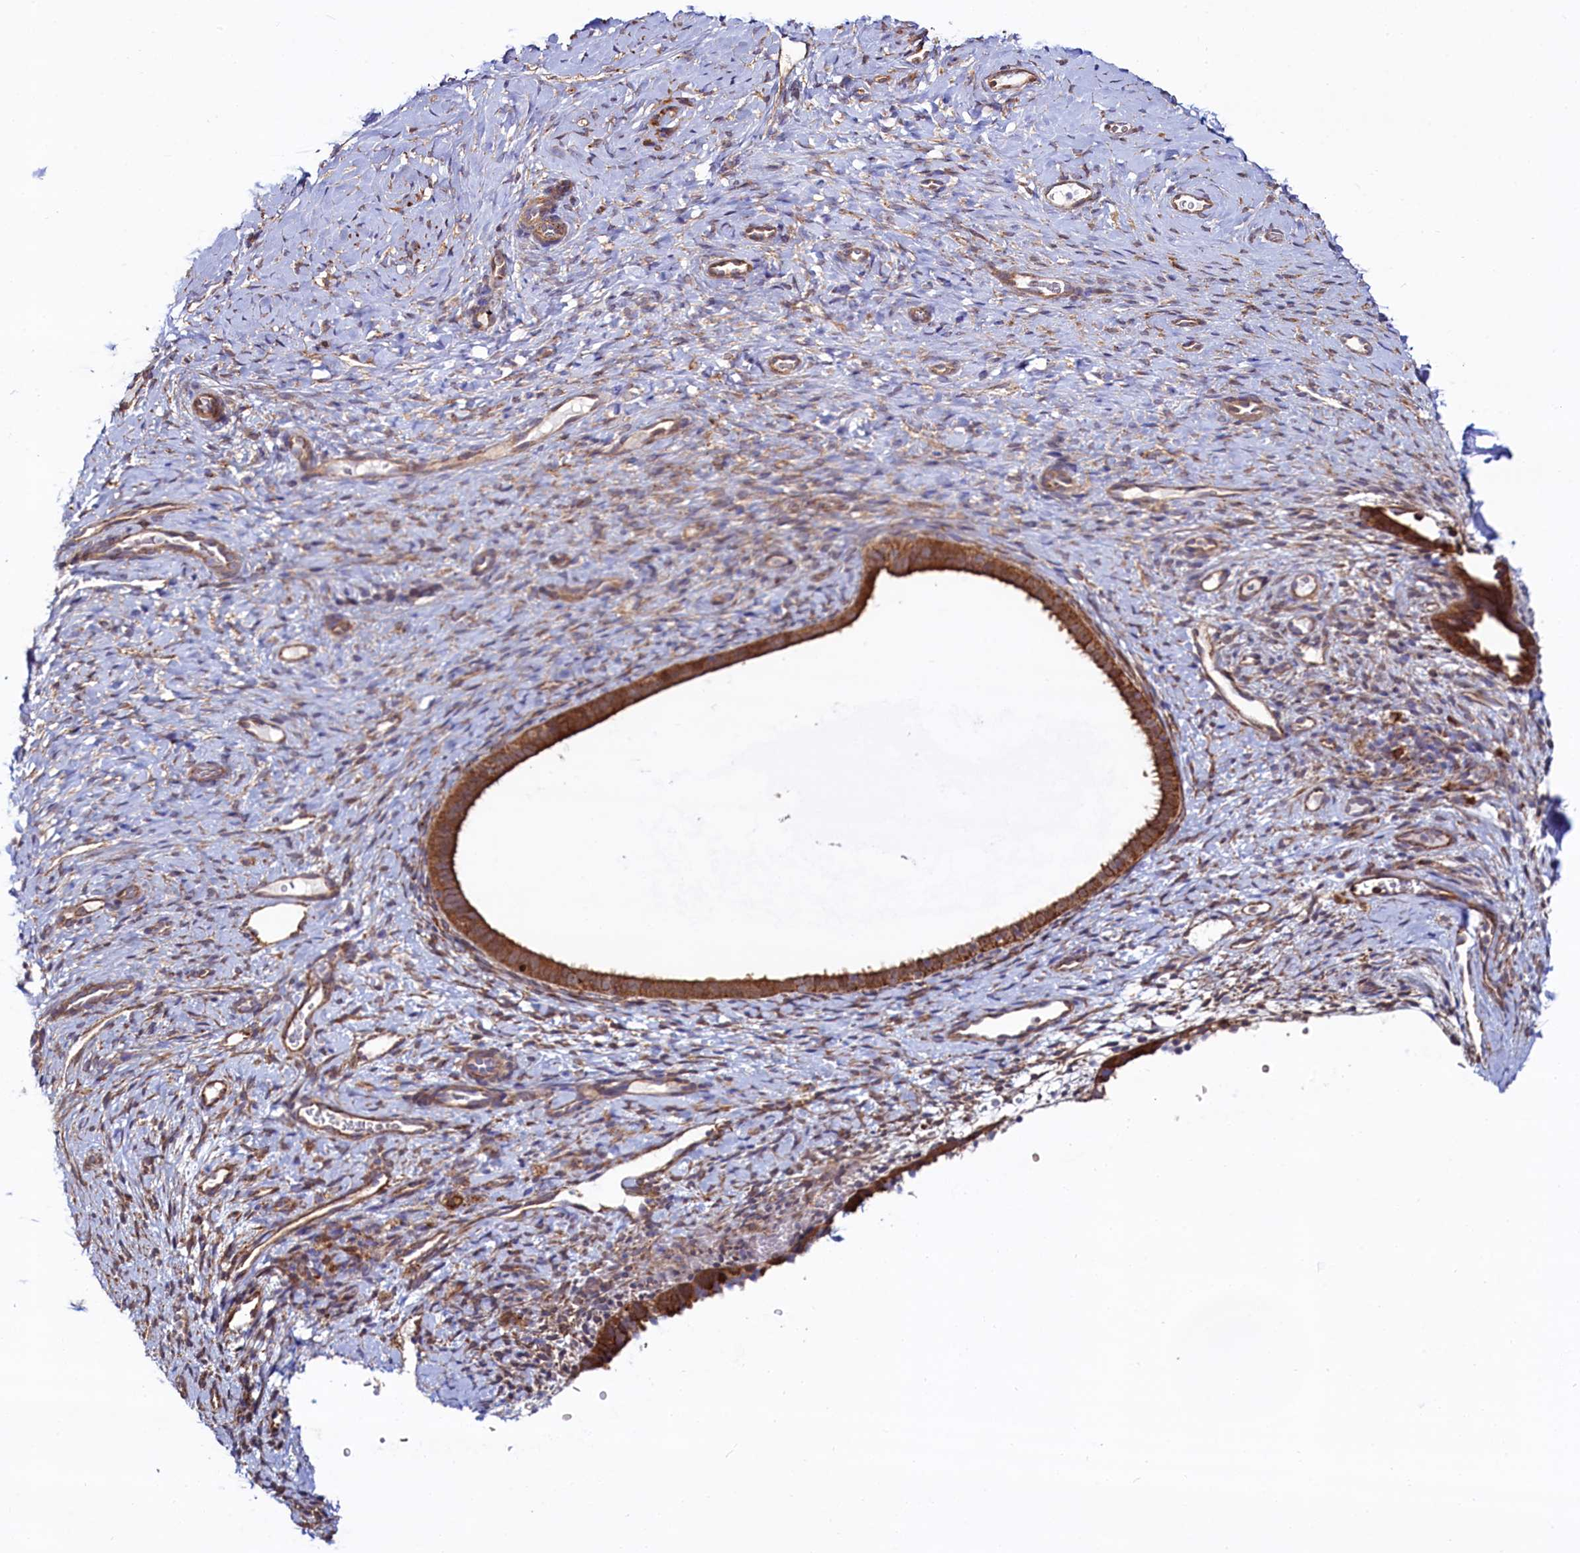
{"staining": {"intensity": "moderate", "quantity": "<25%", "location": "cytoplasmic/membranous"}, "tissue": "endometrium", "cell_type": "Cells in endometrial stroma", "image_type": "normal", "snomed": [{"axis": "morphology", "description": "Normal tissue, NOS"}, {"axis": "topography", "description": "Endometrium"}], "caption": "An IHC photomicrograph of benign tissue is shown. Protein staining in brown shows moderate cytoplasmic/membranous positivity in endometrium within cells in endometrial stroma.", "gene": "ASTE1", "patient": {"sex": "female", "age": 65}}